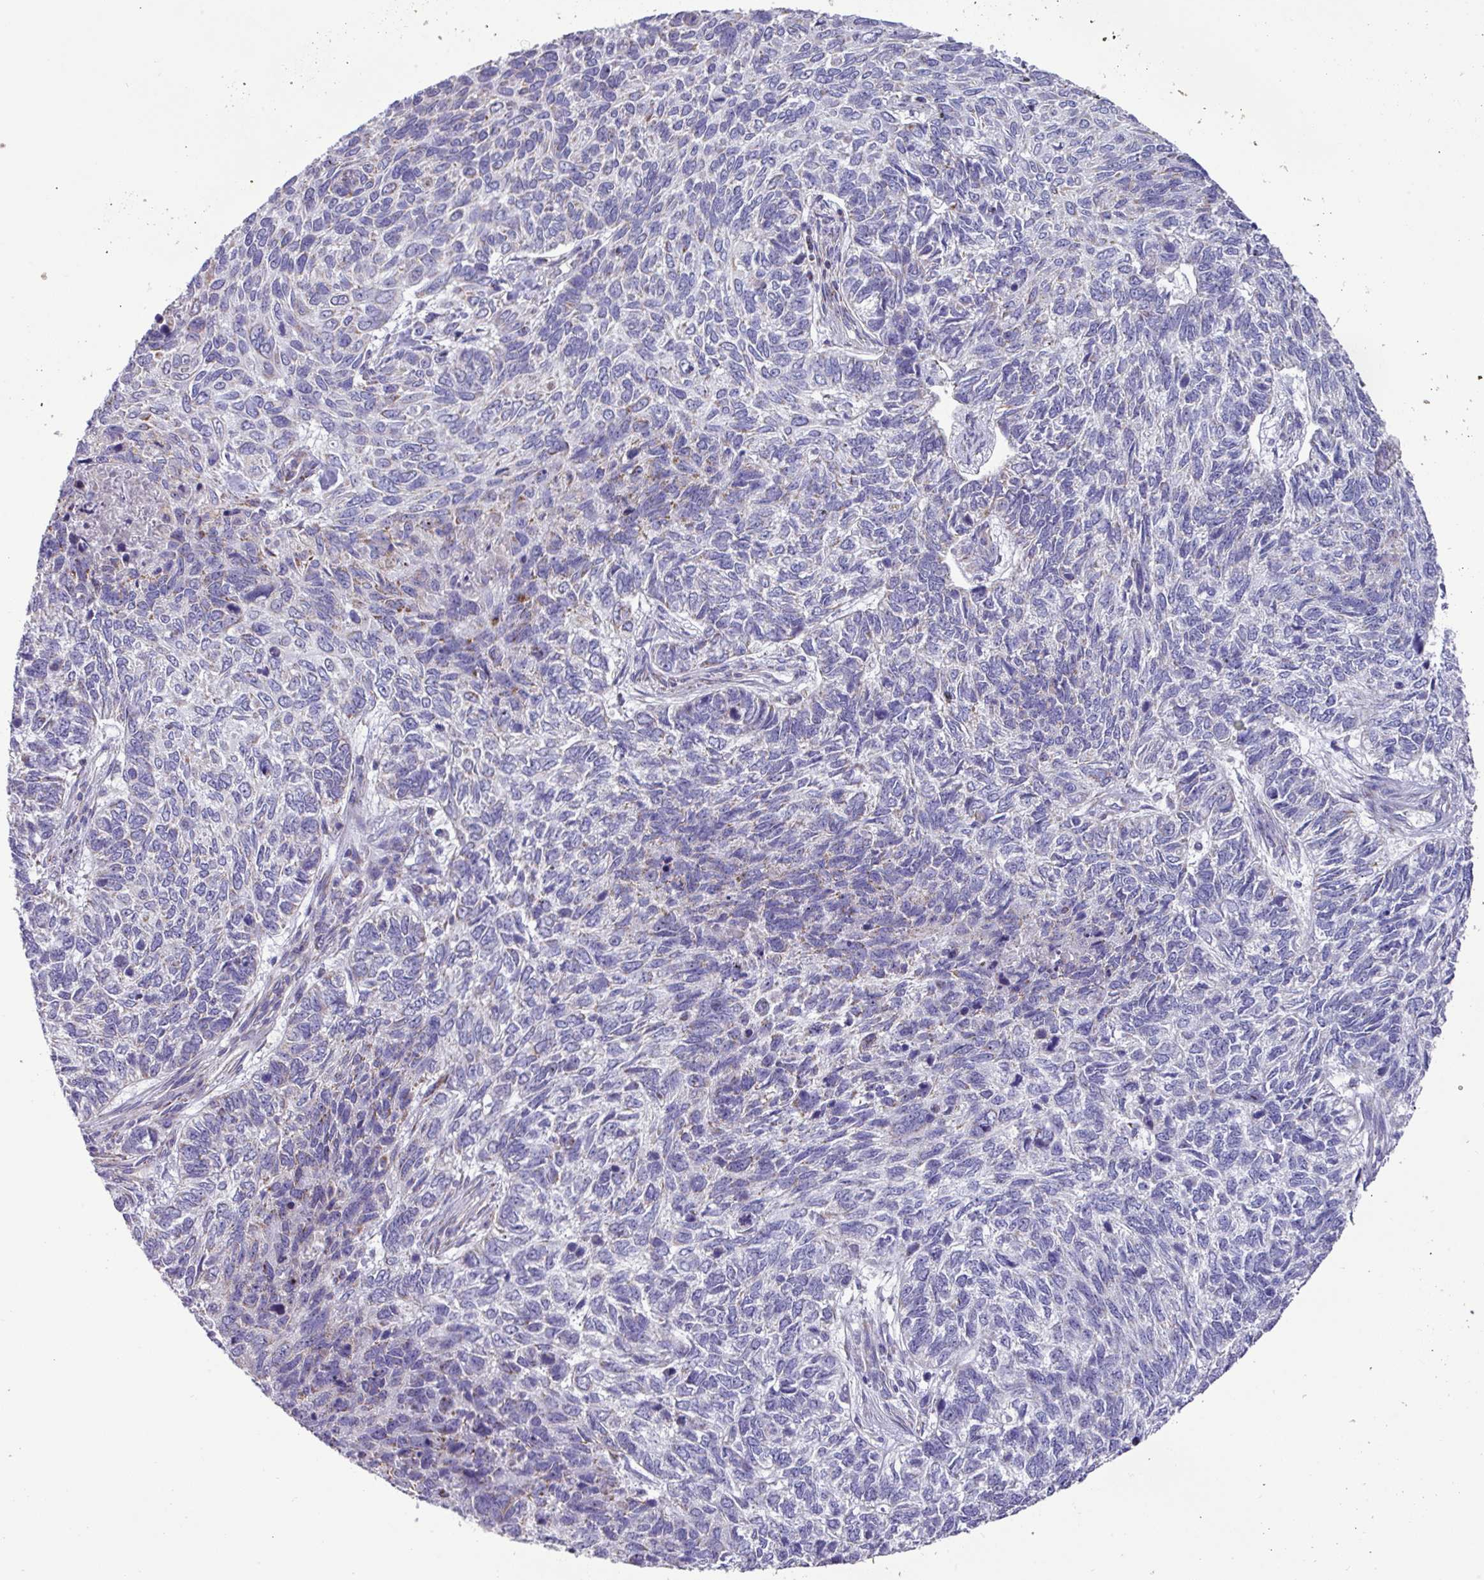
{"staining": {"intensity": "negative", "quantity": "none", "location": "none"}, "tissue": "skin cancer", "cell_type": "Tumor cells", "image_type": "cancer", "snomed": [{"axis": "morphology", "description": "Basal cell carcinoma"}, {"axis": "topography", "description": "Skin"}], "caption": "IHC of skin cancer (basal cell carcinoma) displays no expression in tumor cells.", "gene": "MT-ND4", "patient": {"sex": "female", "age": 65}}